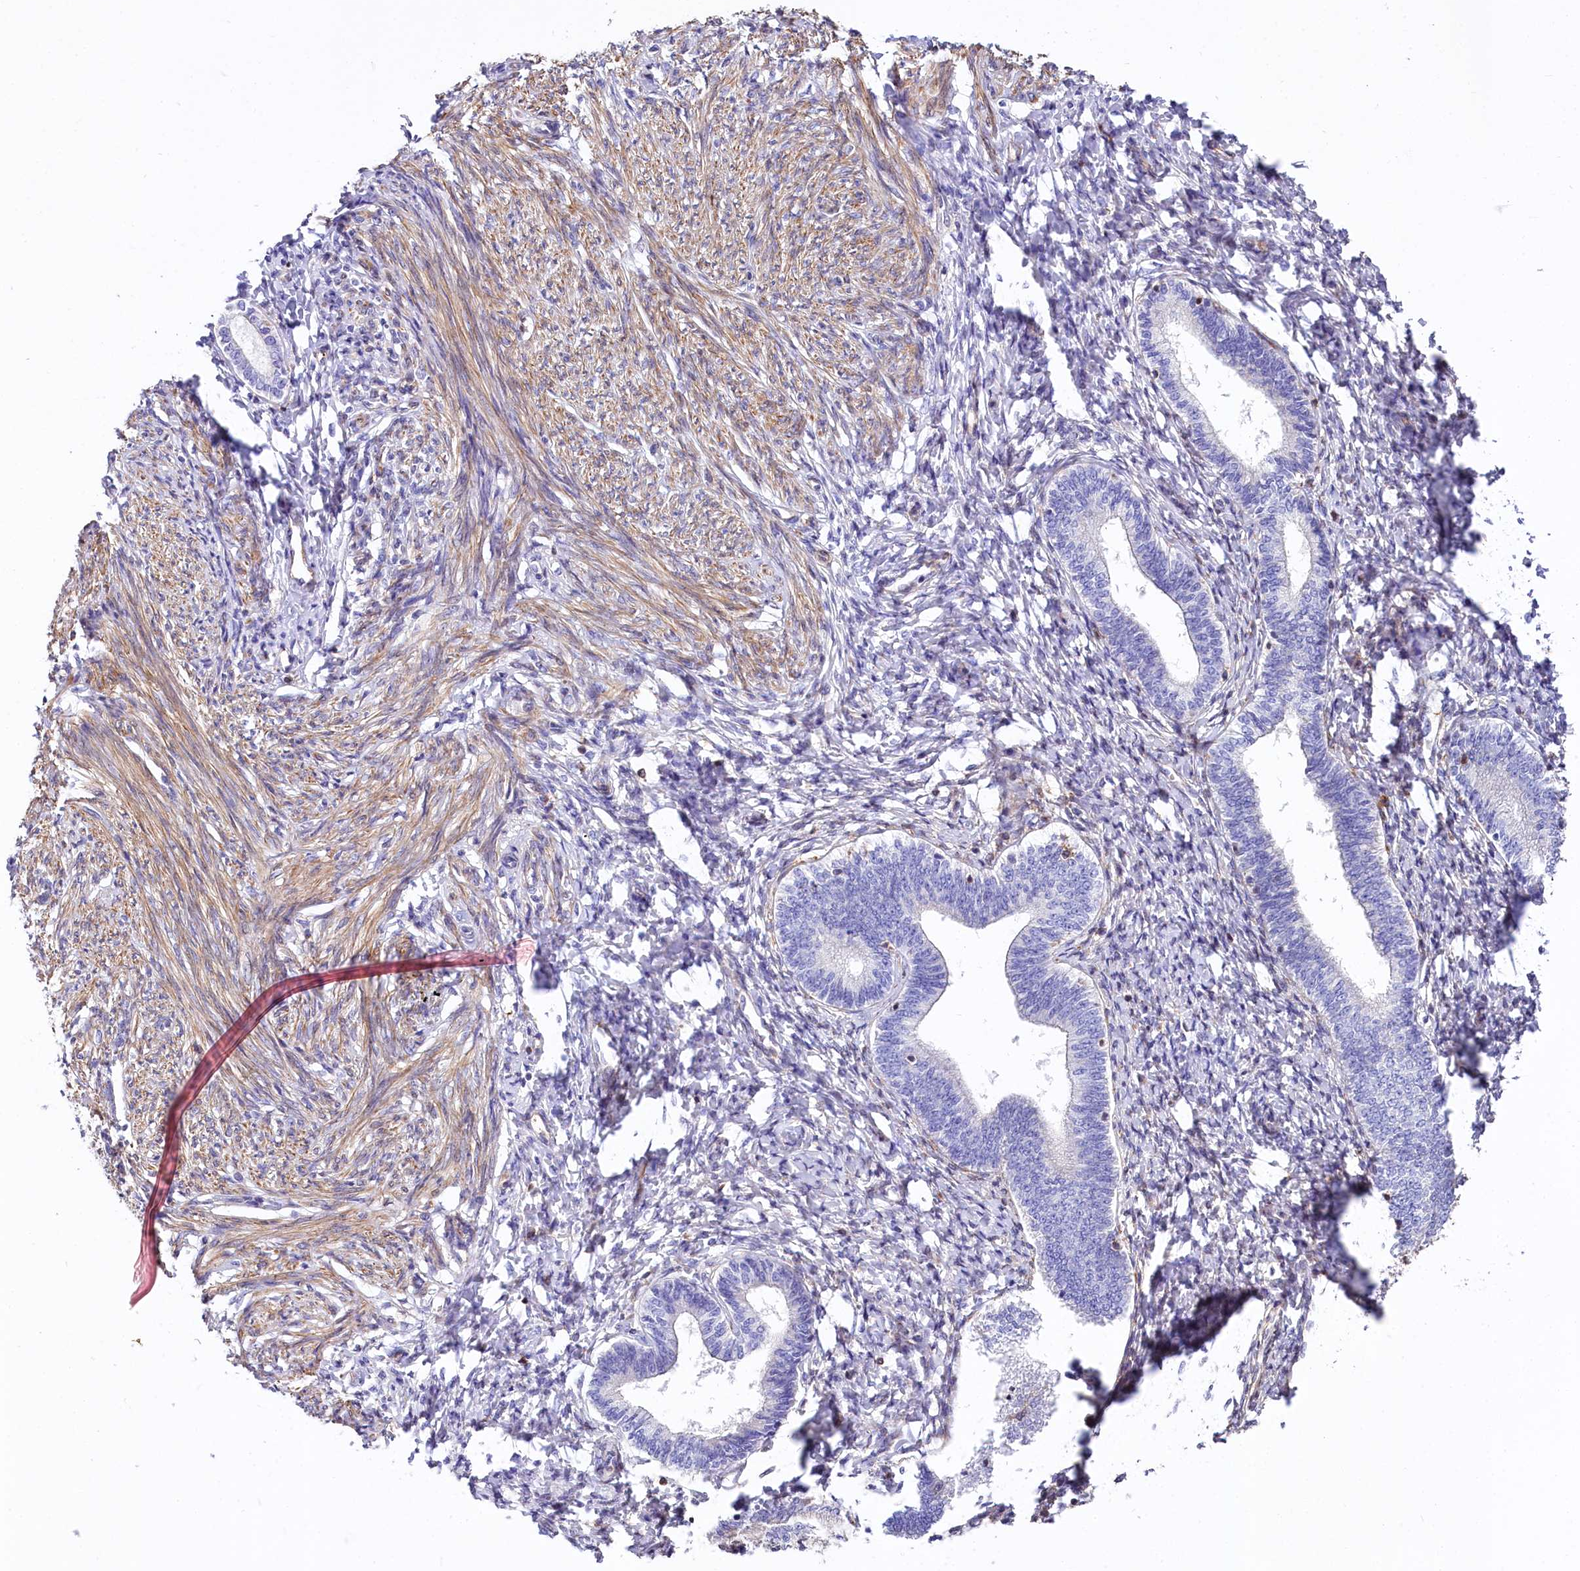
{"staining": {"intensity": "negative", "quantity": "none", "location": "none"}, "tissue": "endometrium", "cell_type": "Cells in endometrial stroma", "image_type": "normal", "snomed": [{"axis": "morphology", "description": "Normal tissue, NOS"}, {"axis": "topography", "description": "Endometrium"}], "caption": "Immunohistochemical staining of unremarkable human endometrium displays no significant positivity in cells in endometrial stroma. (Stains: DAB immunohistochemistry with hematoxylin counter stain, Microscopy: brightfield microscopy at high magnification).", "gene": "FCHSD2", "patient": {"sex": "female", "age": 72}}